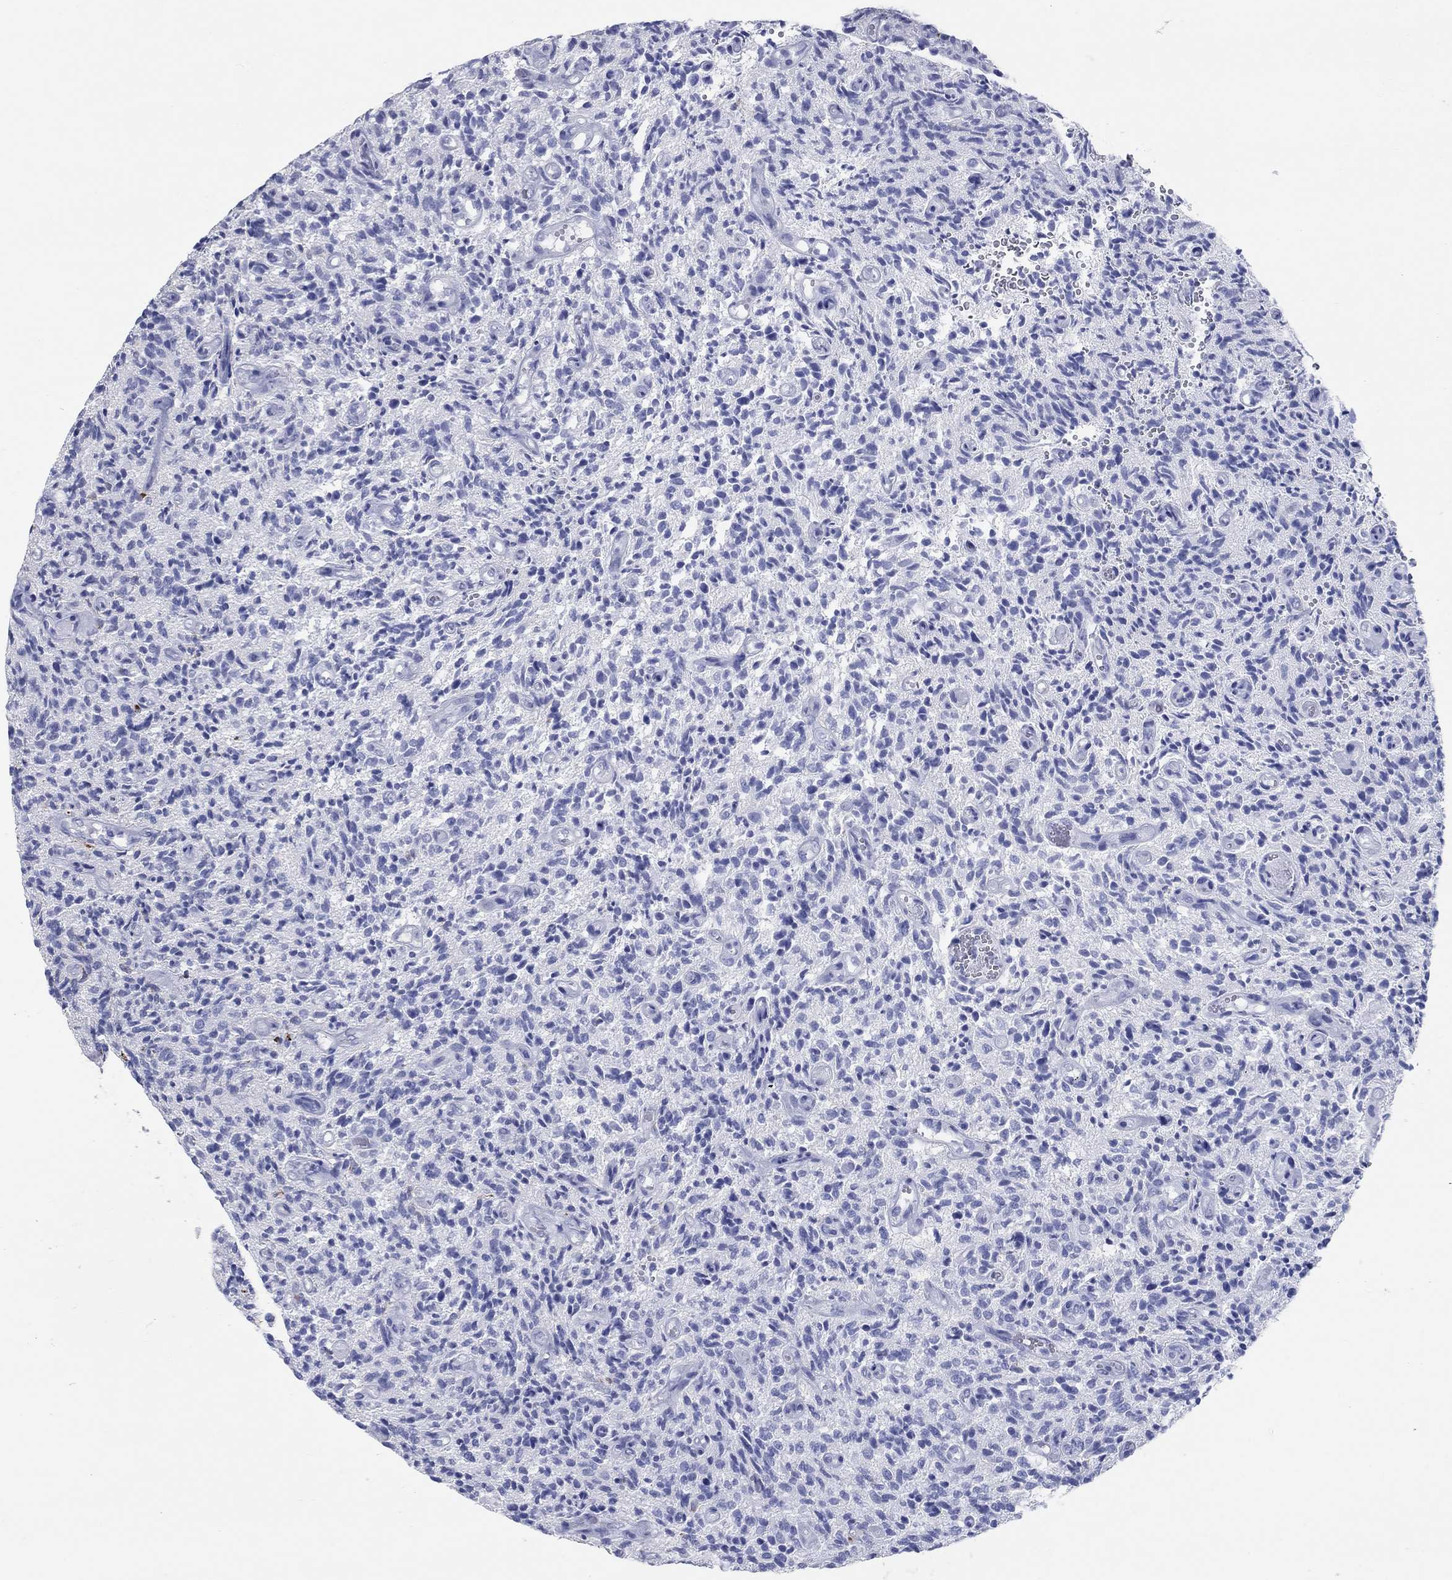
{"staining": {"intensity": "negative", "quantity": "none", "location": "none"}, "tissue": "glioma", "cell_type": "Tumor cells", "image_type": "cancer", "snomed": [{"axis": "morphology", "description": "Glioma, malignant, High grade"}, {"axis": "topography", "description": "Brain"}], "caption": "Image shows no protein expression in tumor cells of malignant high-grade glioma tissue.", "gene": "AKR1C2", "patient": {"sex": "male", "age": 64}}